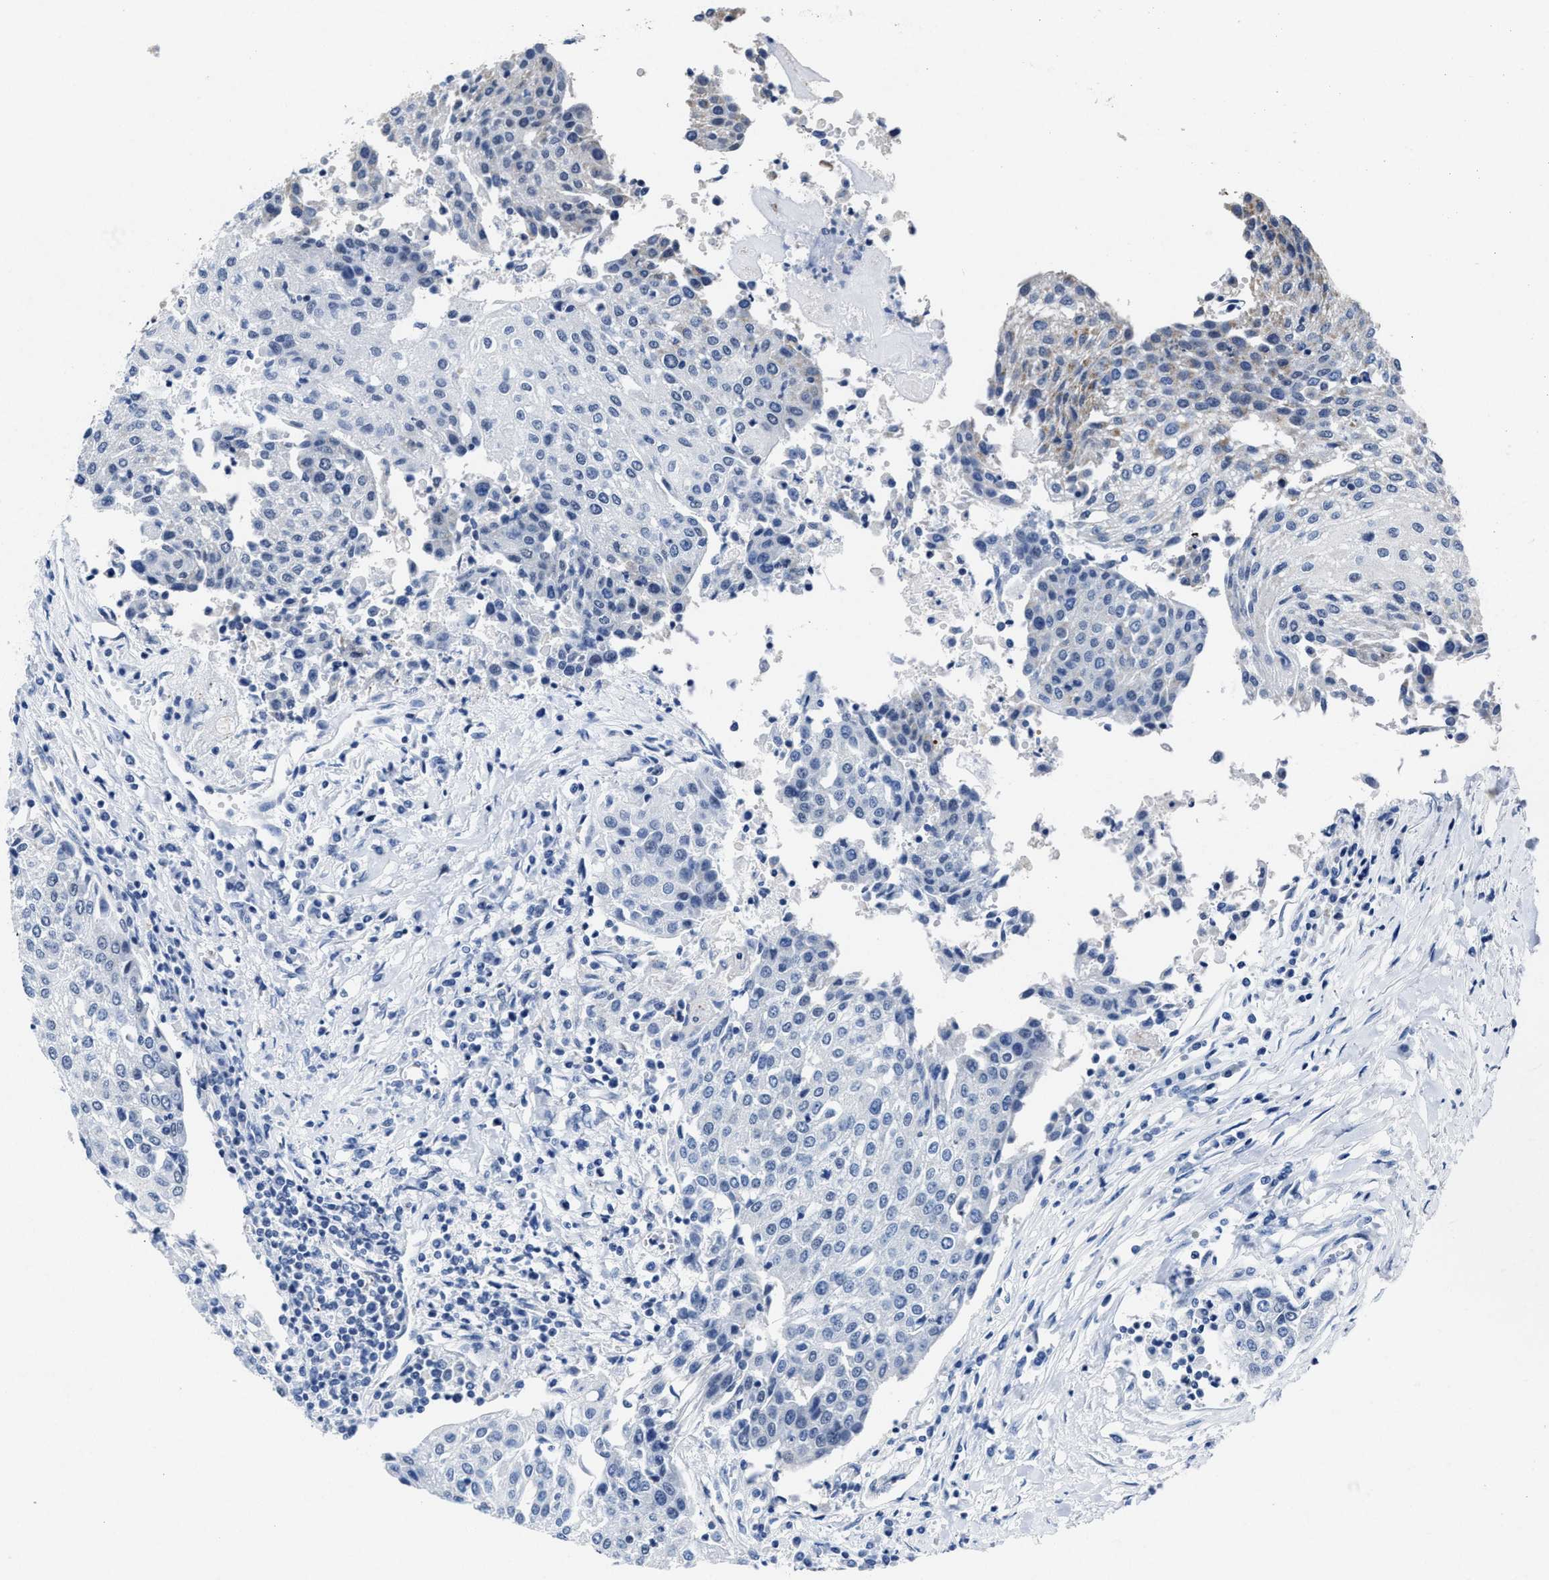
{"staining": {"intensity": "negative", "quantity": "none", "location": "none"}, "tissue": "urothelial cancer", "cell_type": "Tumor cells", "image_type": "cancer", "snomed": [{"axis": "morphology", "description": "Urothelial carcinoma, High grade"}, {"axis": "topography", "description": "Urinary bladder"}], "caption": "Protein analysis of high-grade urothelial carcinoma displays no significant staining in tumor cells.", "gene": "ID3", "patient": {"sex": "female", "age": 85}}